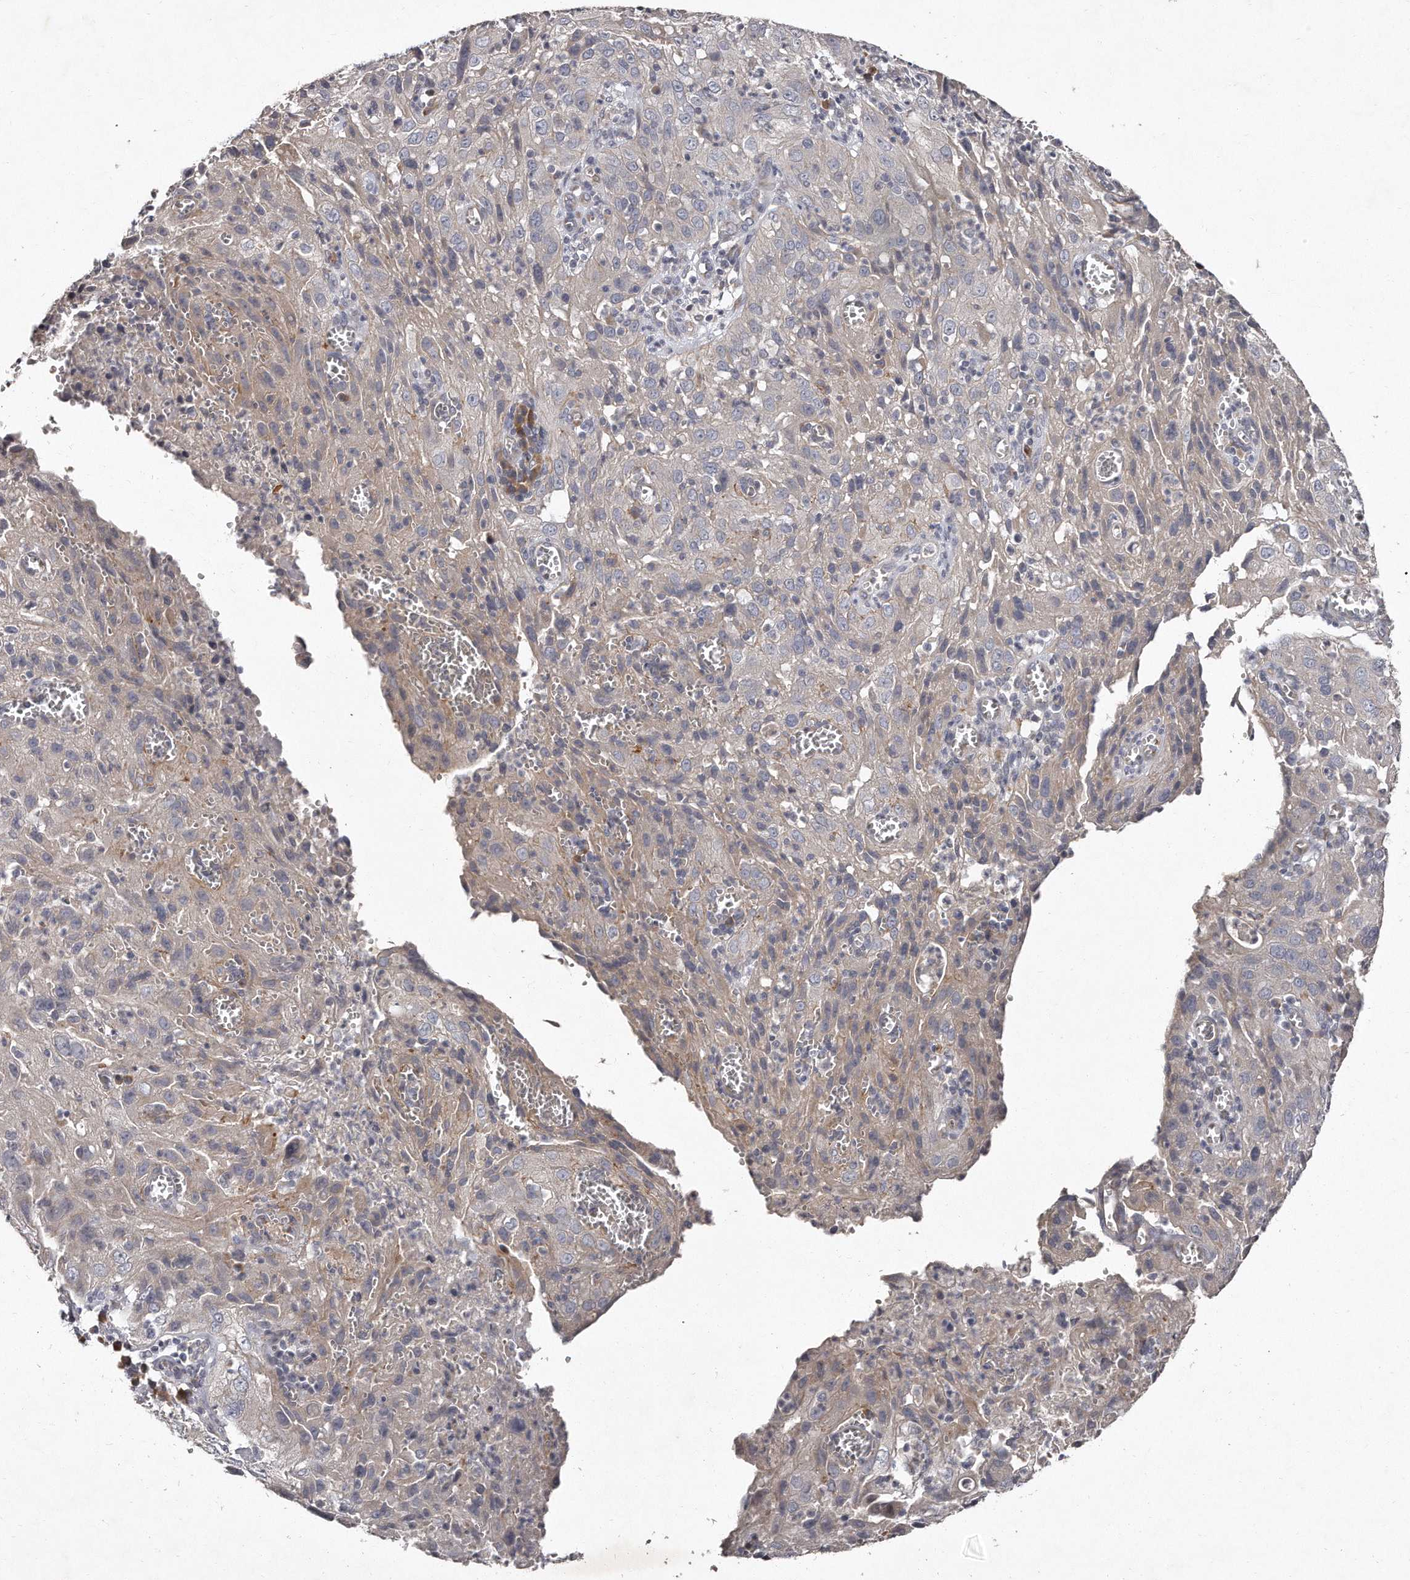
{"staining": {"intensity": "negative", "quantity": "none", "location": "none"}, "tissue": "cervical cancer", "cell_type": "Tumor cells", "image_type": "cancer", "snomed": [{"axis": "morphology", "description": "Squamous cell carcinoma, NOS"}, {"axis": "topography", "description": "Cervix"}], "caption": "Tumor cells are negative for brown protein staining in cervical squamous cell carcinoma. (Immunohistochemistry (ihc), brightfield microscopy, high magnification).", "gene": "TECR", "patient": {"sex": "female", "age": 32}}